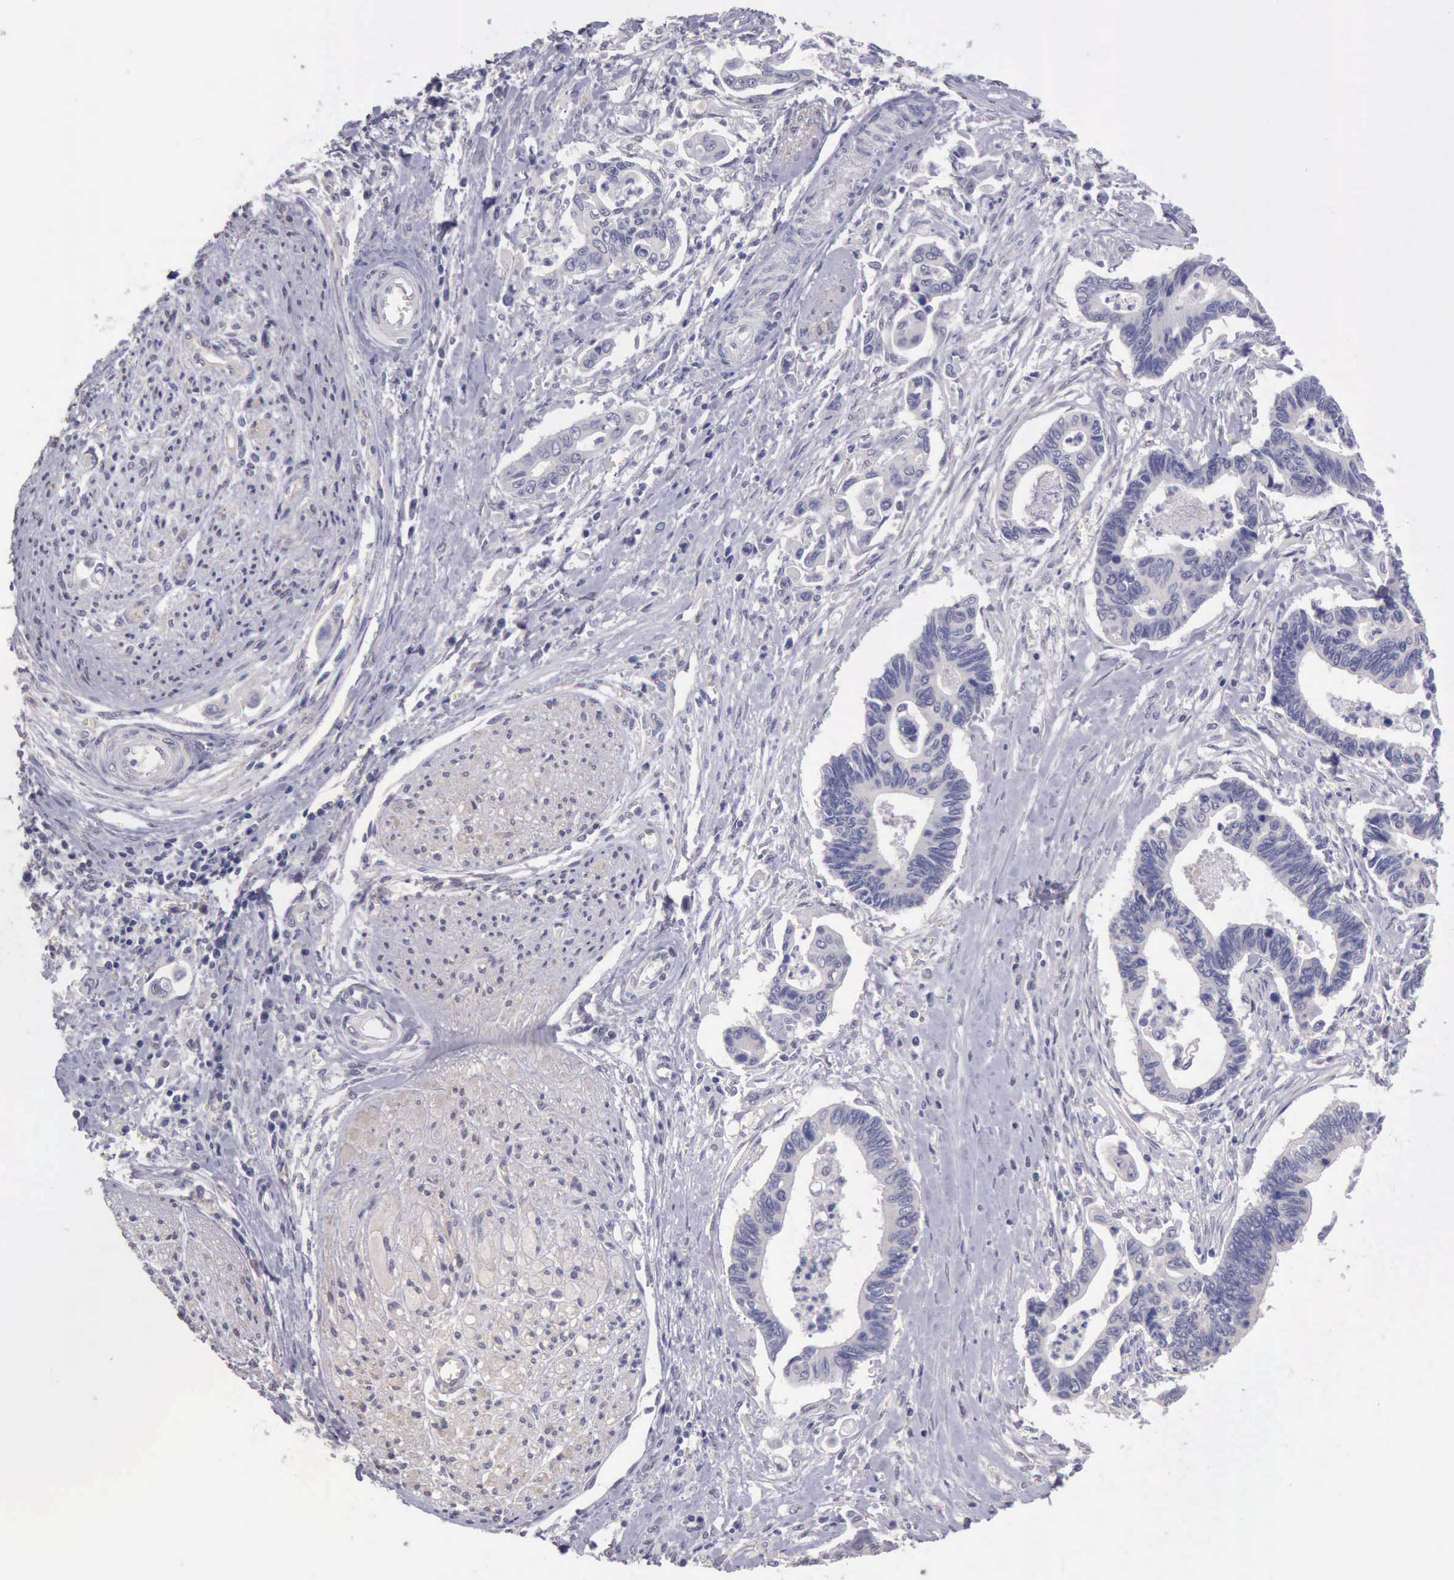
{"staining": {"intensity": "weak", "quantity": "<25%", "location": "cytoplasmic/membranous"}, "tissue": "pancreatic cancer", "cell_type": "Tumor cells", "image_type": "cancer", "snomed": [{"axis": "morphology", "description": "Adenocarcinoma, NOS"}, {"axis": "topography", "description": "Pancreas"}], "caption": "Immunohistochemistry micrograph of human pancreatic cancer stained for a protein (brown), which shows no expression in tumor cells.", "gene": "KCND1", "patient": {"sex": "female", "age": 70}}